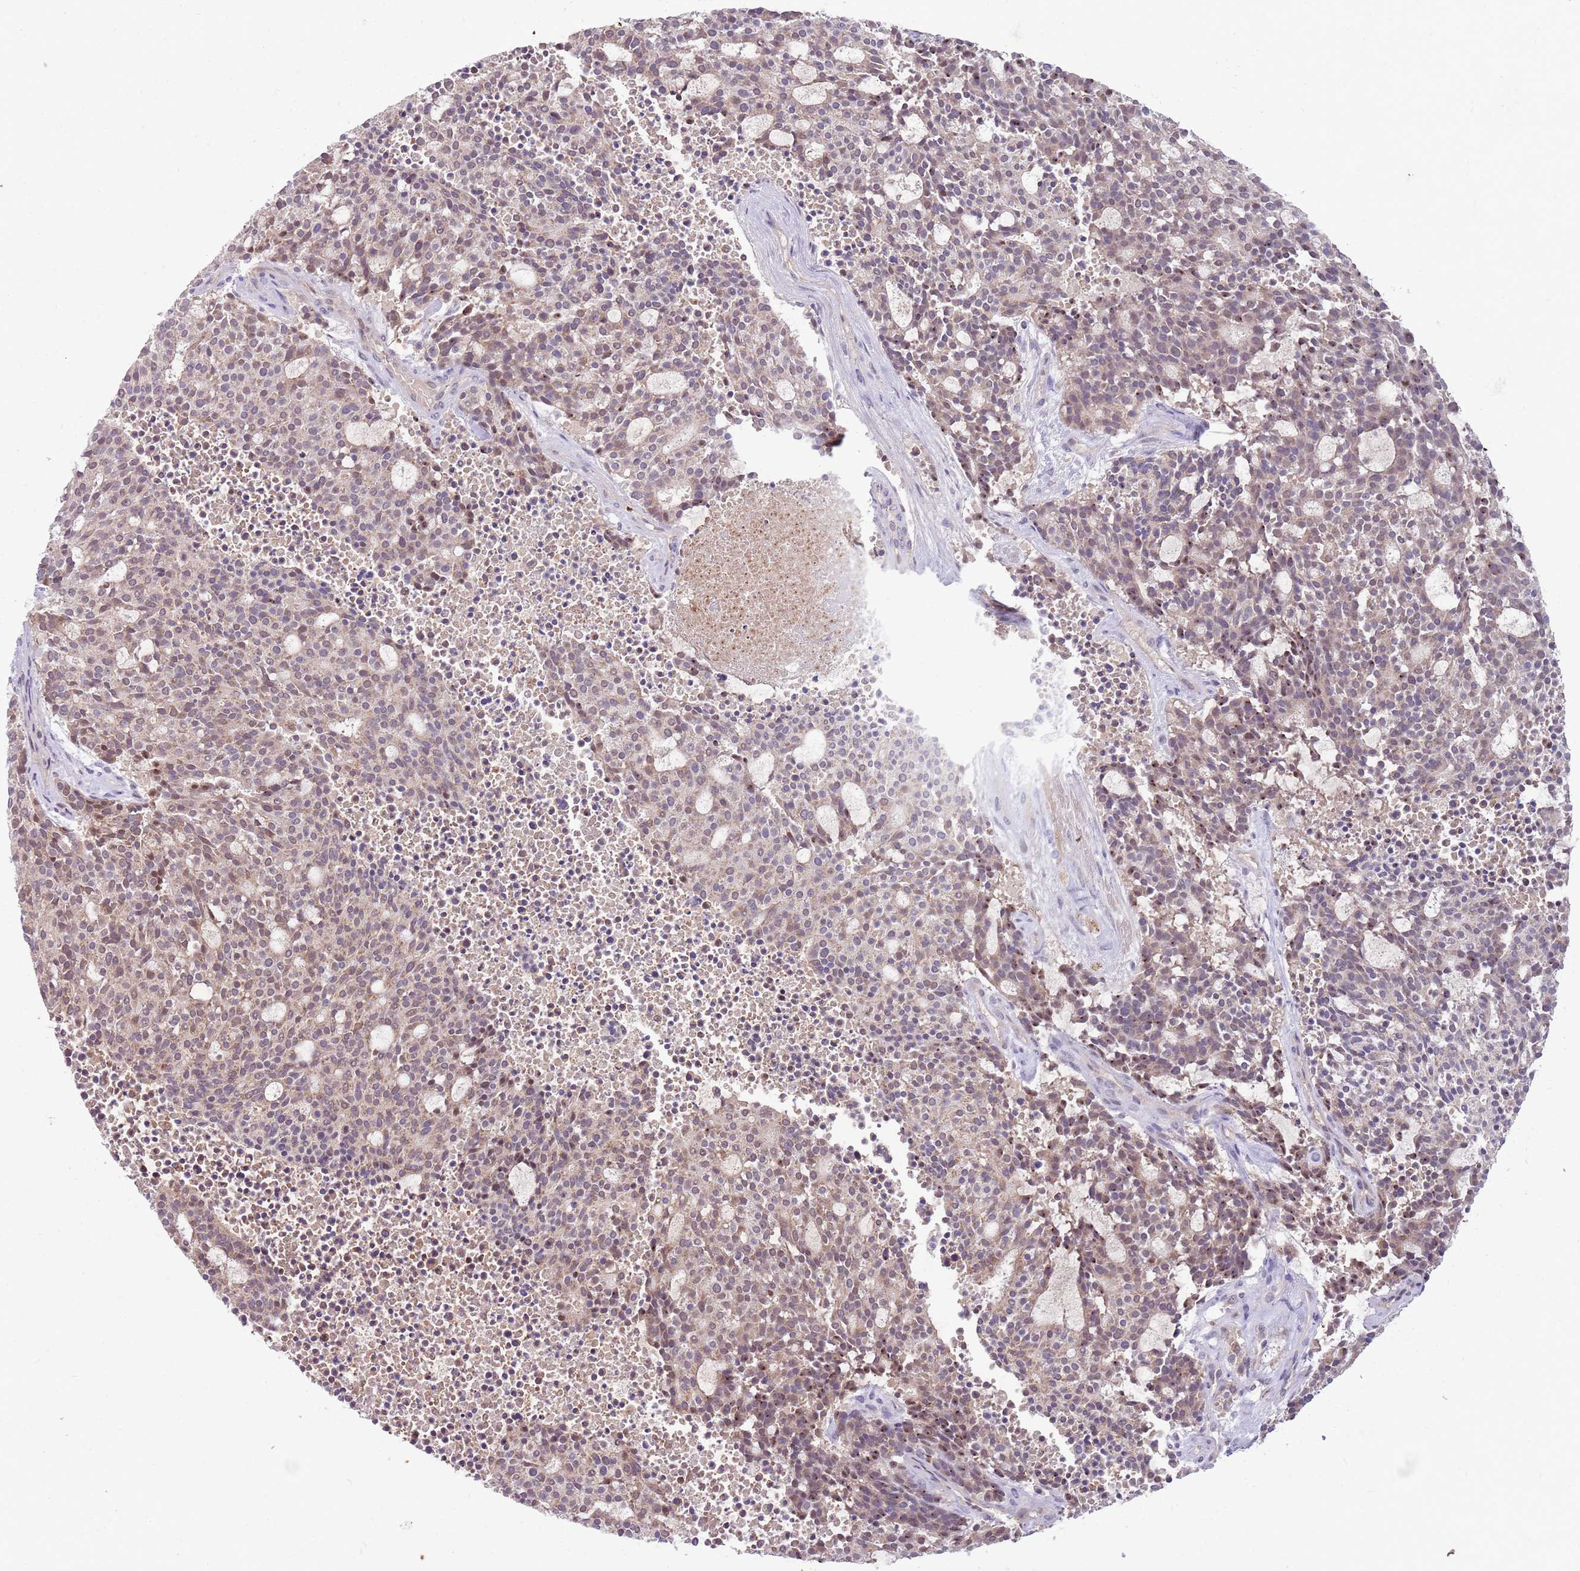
{"staining": {"intensity": "moderate", "quantity": ">75%", "location": "cytoplasmic/membranous,nuclear"}, "tissue": "carcinoid", "cell_type": "Tumor cells", "image_type": "cancer", "snomed": [{"axis": "morphology", "description": "Carcinoid, malignant, NOS"}, {"axis": "topography", "description": "Pancreas"}], "caption": "Immunohistochemistry of malignant carcinoid reveals medium levels of moderate cytoplasmic/membranous and nuclear positivity in about >75% of tumor cells. (DAB (3,3'-diaminobenzidine) IHC with brightfield microscopy, high magnification).", "gene": "NBPF6", "patient": {"sex": "female", "age": 54}}